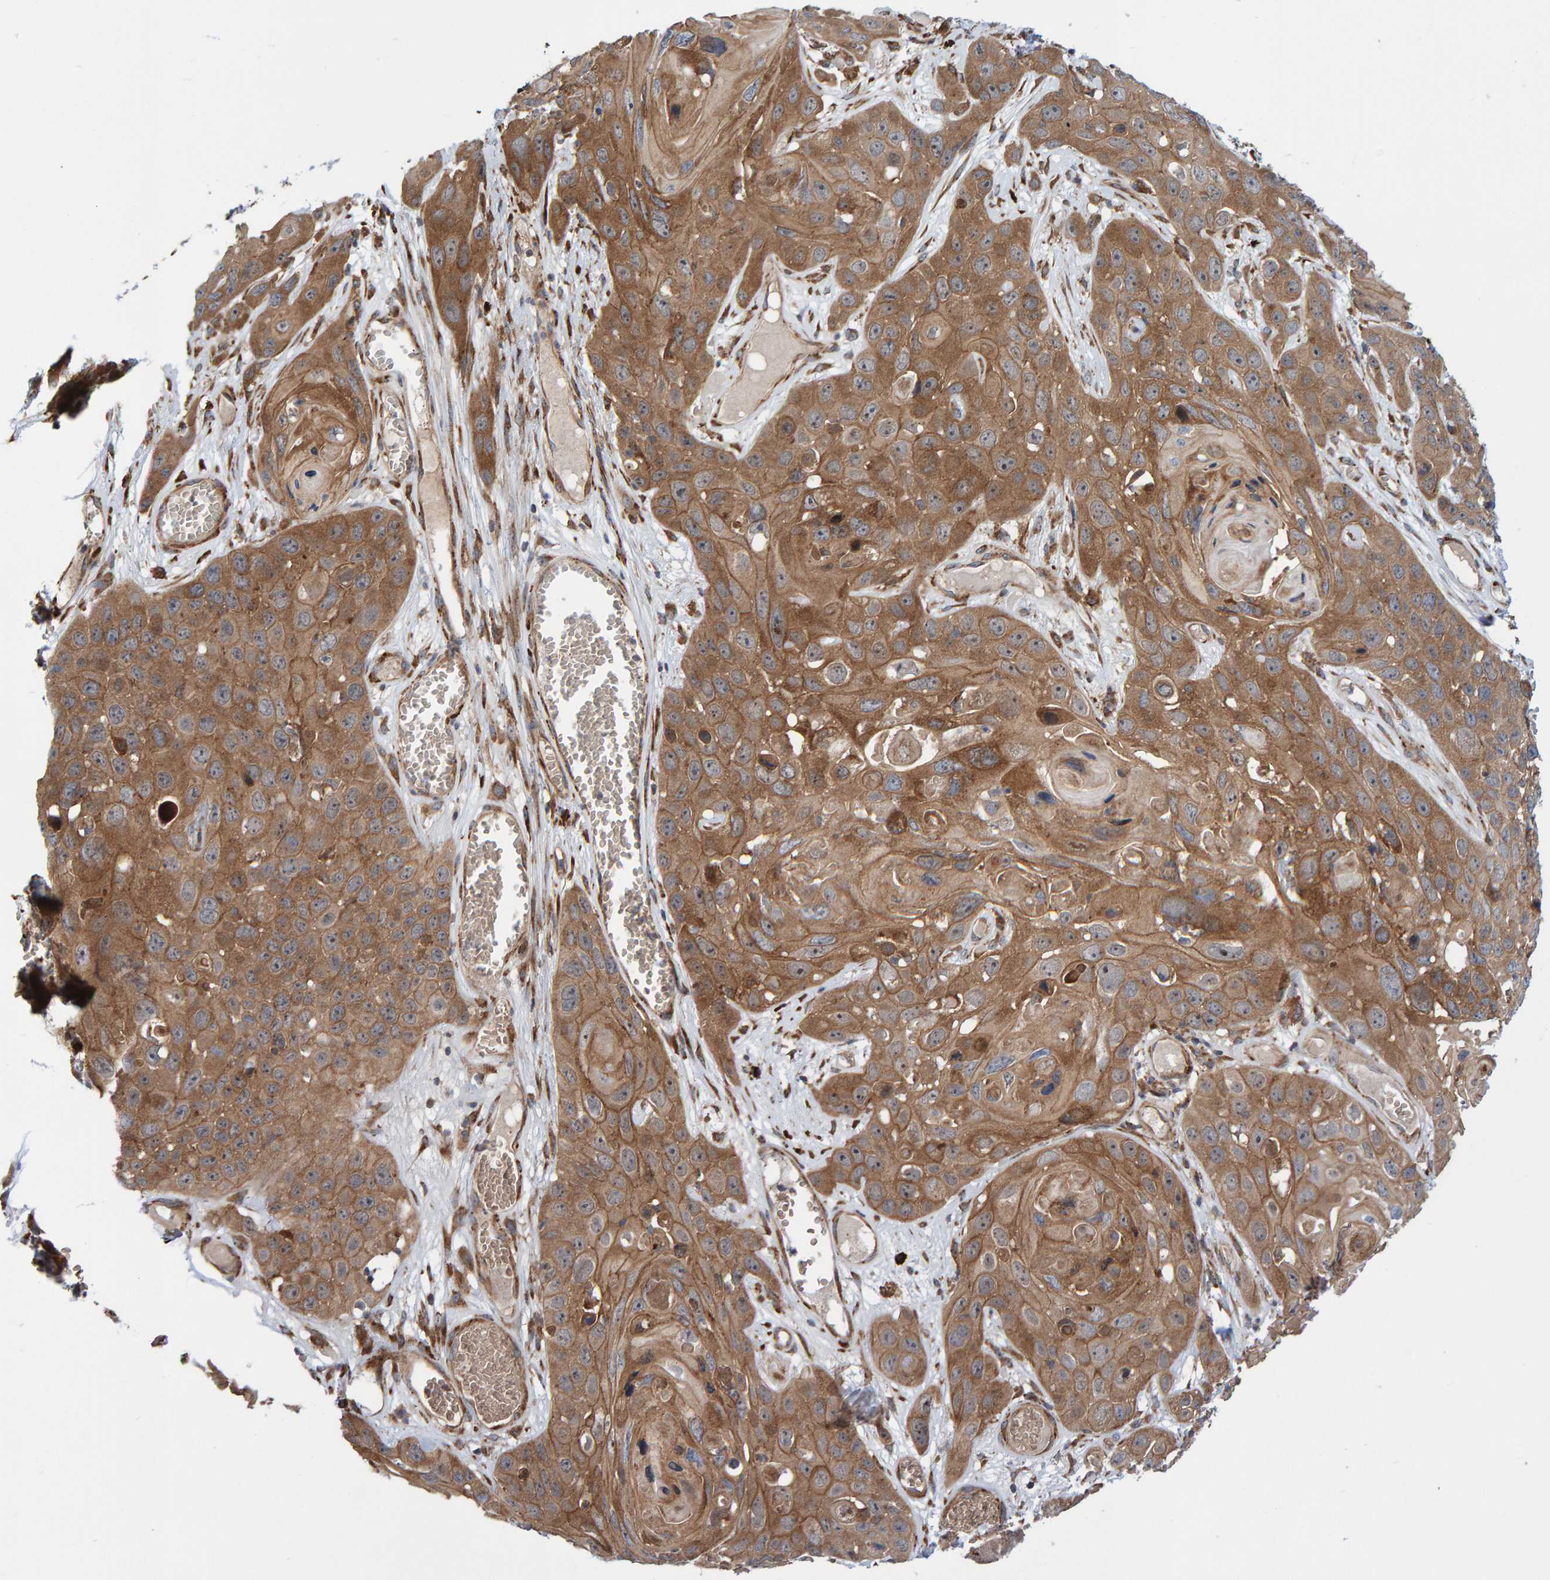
{"staining": {"intensity": "moderate", "quantity": ">75%", "location": "cytoplasmic/membranous"}, "tissue": "skin cancer", "cell_type": "Tumor cells", "image_type": "cancer", "snomed": [{"axis": "morphology", "description": "Squamous cell carcinoma, NOS"}, {"axis": "topography", "description": "Skin"}], "caption": "A high-resolution image shows IHC staining of squamous cell carcinoma (skin), which reveals moderate cytoplasmic/membranous staining in approximately >75% of tumor cells.", "gene": "KIAA0753", "patient": {"sex": "male", "age": 55}}